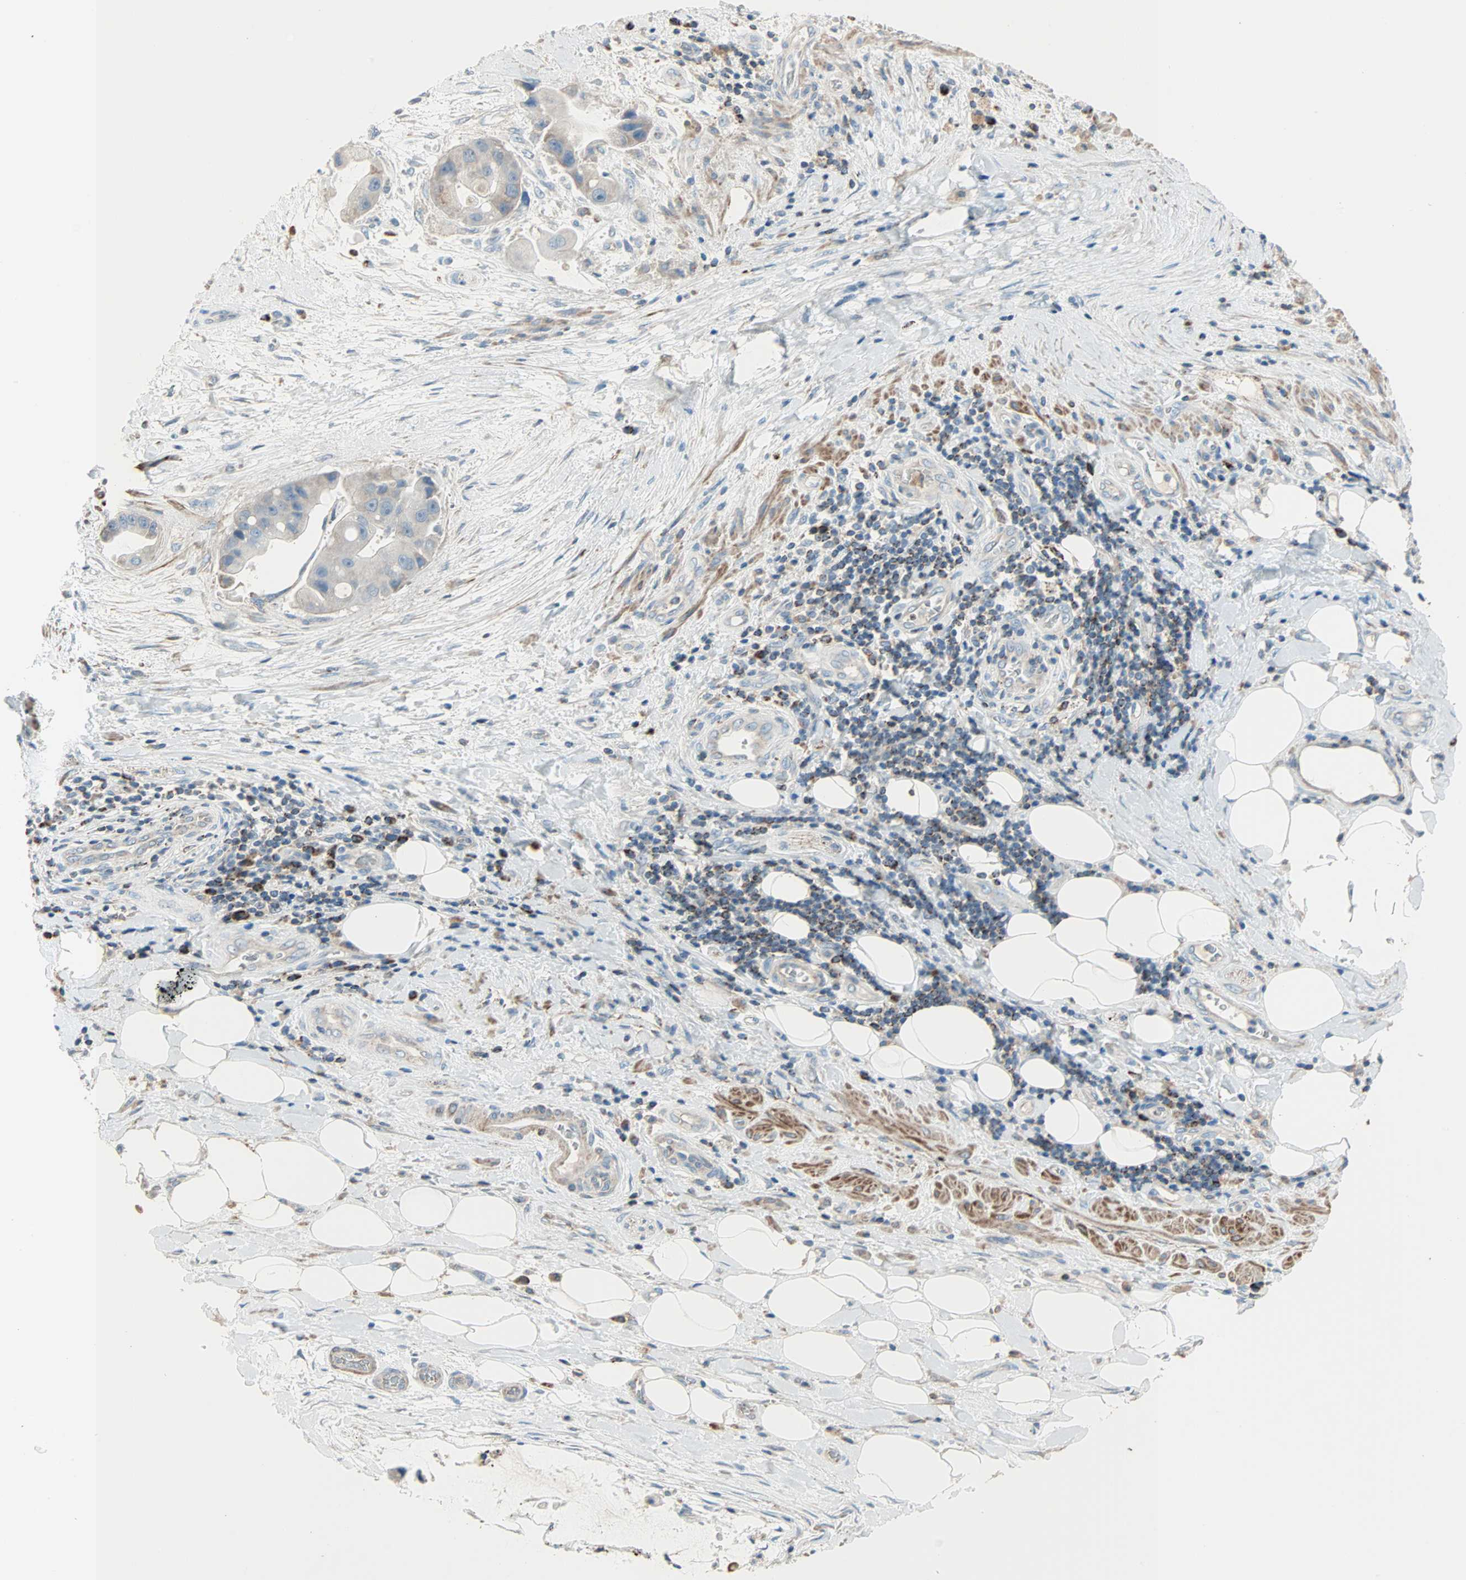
{"staining": {"intensity": "weak", "quantity": "<25%", "location": "cytoplasmic/membranous"}, "tissue": "liver cancer", "cell_type": "Tumor cells", "image_type": "cancer", "snomed": [{"axis": "morphology", "description": "Normal tissue, NOS"}, {"axis": "morphology", "description": "Cholangiocarcinoma"}, {"axis": "topography", "description": "Liver"}, {"axis": "topography", "description": "Peripheral nerve tissue"}], "caption": "Immunohistochemical staining of human cholangiocarcinoma (liver) displays no significant positivity in tumor cells.", "gene": "ACVRL1", "patient": {"sex": "male", "age": 50}}